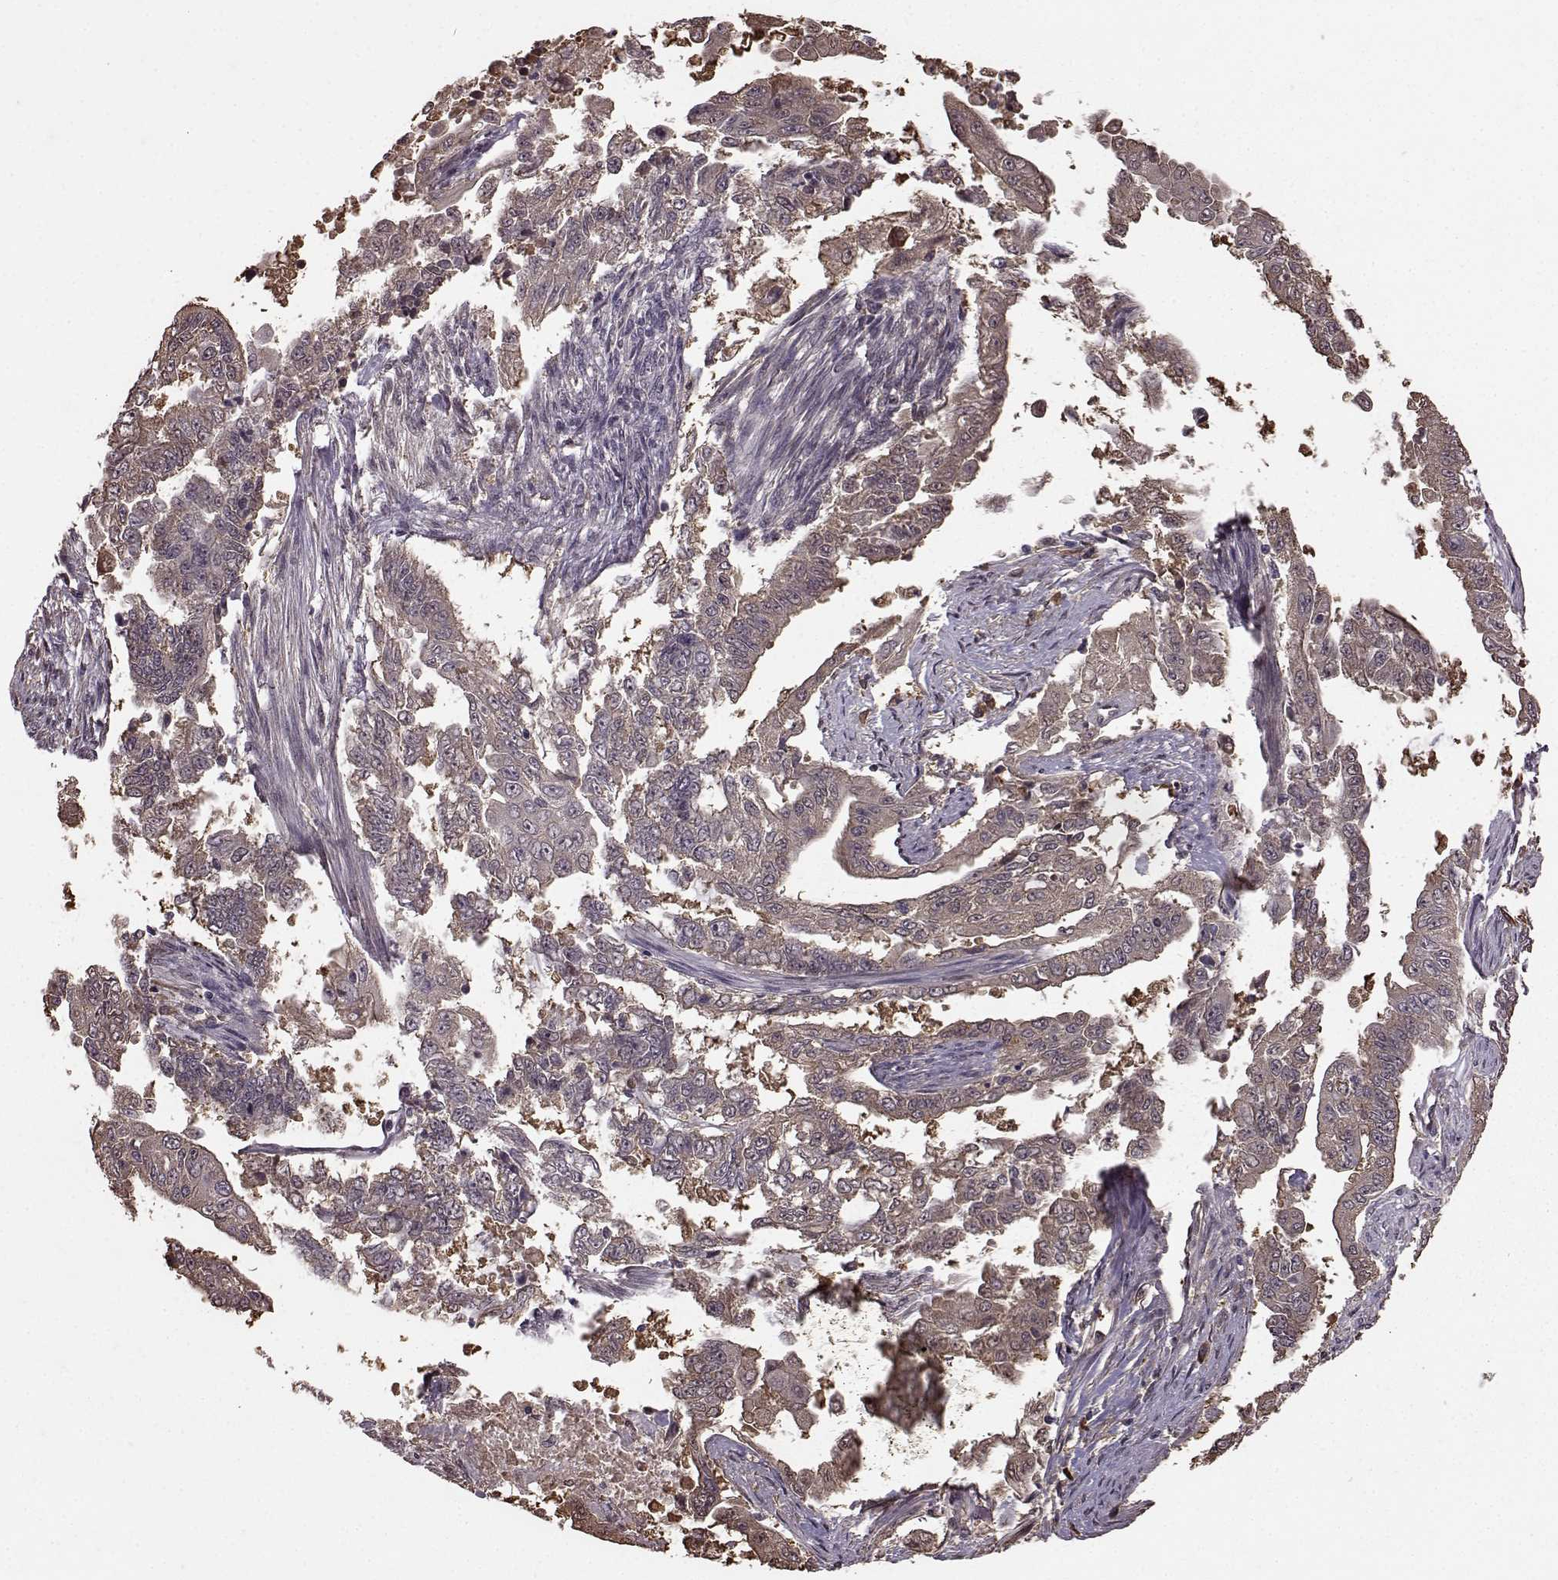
{"staining": {"intensity": "weak", "quantity": "<25%", "location": "cytoplasmic/membranous"}, "tissue": "endometrial cancer", "cell_type": "Tumor cells", "image_type": "cancer", "snomed": [{"axis": "morphology", "description": "Adenocarcinoma, NOS"}, {"axis": "topography", "description": "Uterus"}], "caption": "Adenocarcinoma (endometrial) was stained to show a protein in brown. There is no significant staining in tumor cells. (DAB (3,3'-diaminobenzidine) IHC with hematoxylin counter stain).", "gene": "NME1-NME2", "patient": {"sex": "female", "age": 59}}